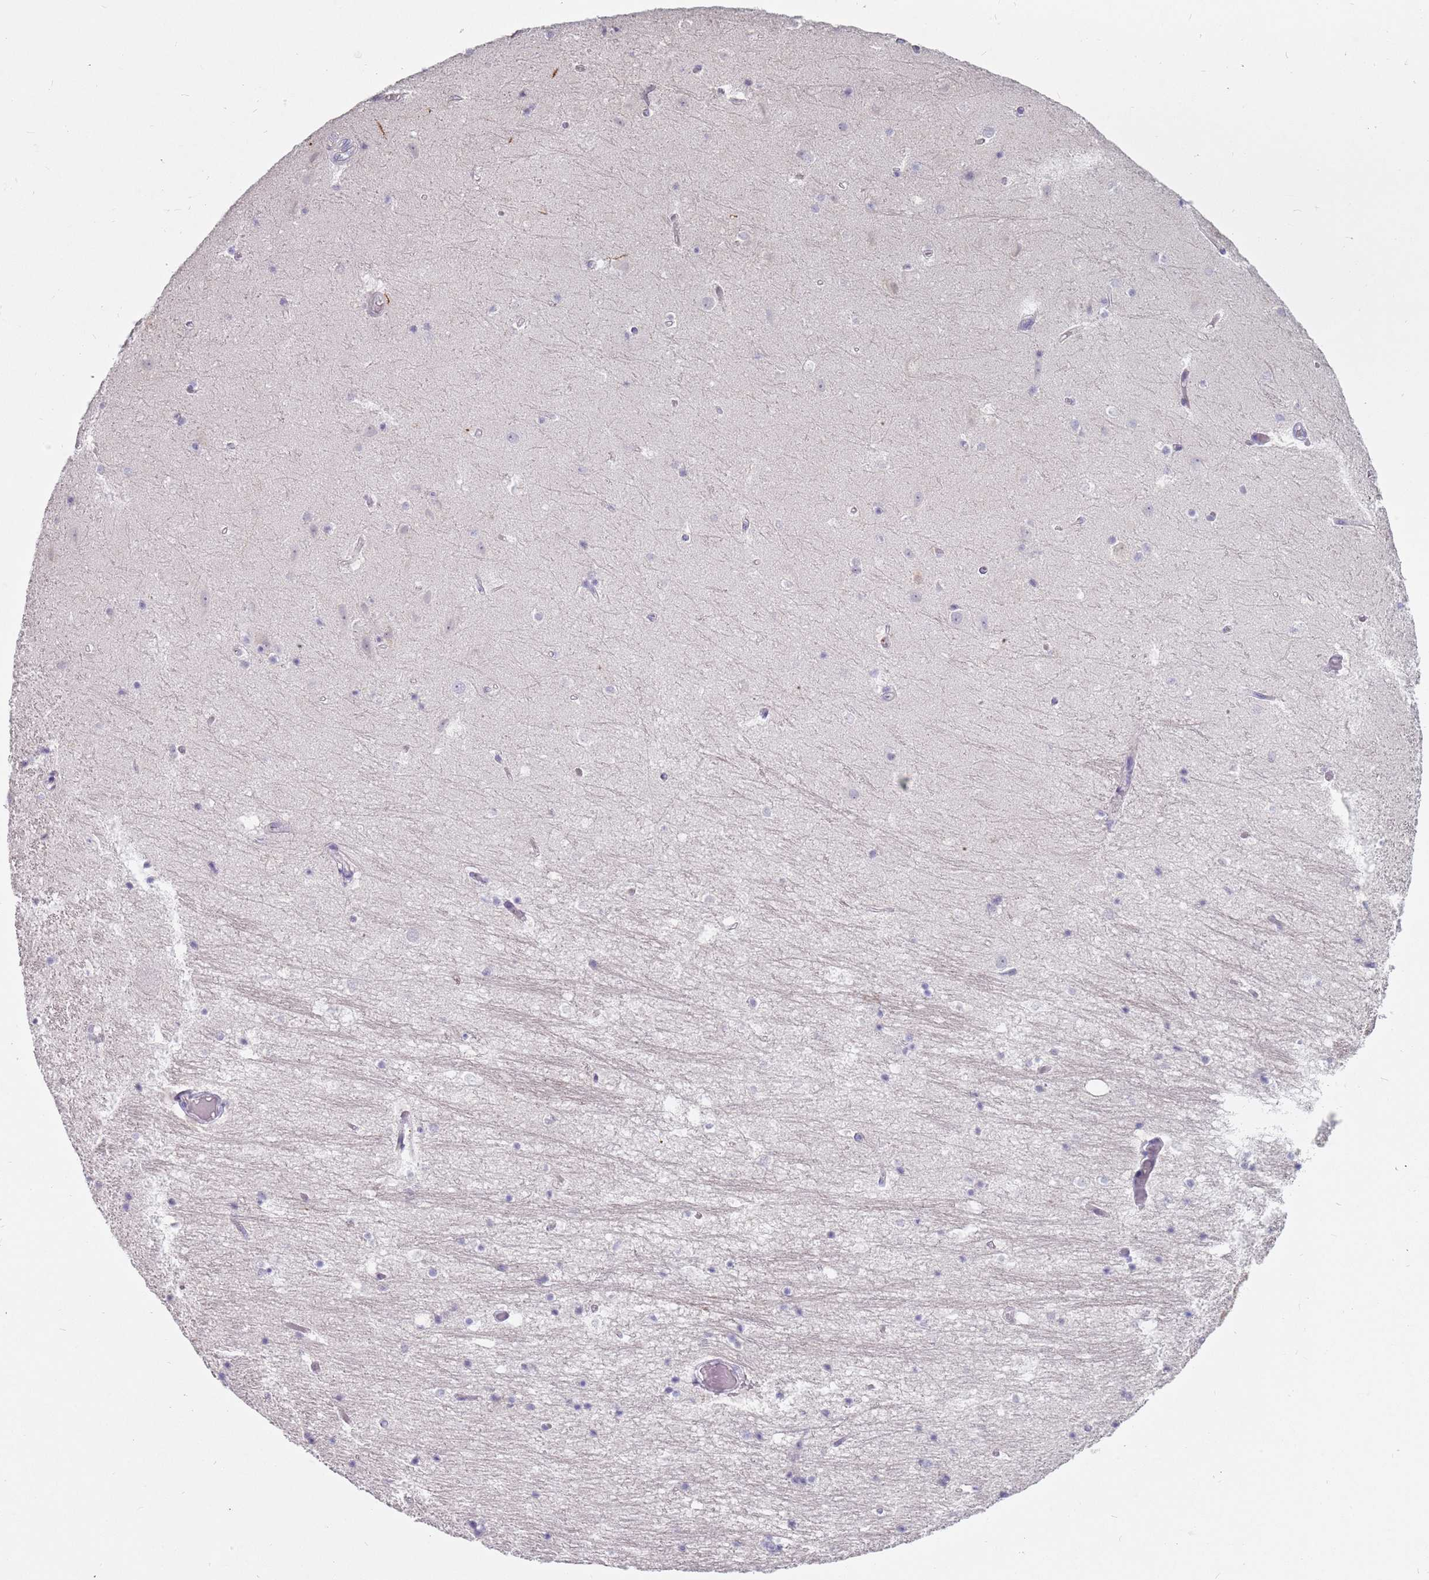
{"staining": {"intensity": "negative", "quantity": "none", "location": "none"}, "tissue": "hippocampus", "cell_type": "Glial cells", "image_type": "normal", "snomed": [{"axis": "morphology", "description": "Normal tissue, NOS"}, {"axis": "topography", "description": "Hippocampus"}], "caption": "Immunohistochemistry image of unremarkable hippocampus: human hippocampus stained with DAB (3,3'-diaminobenzidine) displays no significant protein staining in glial cells.", "gene": "DXO", "patient": {"sex": "female", "age": 52}}